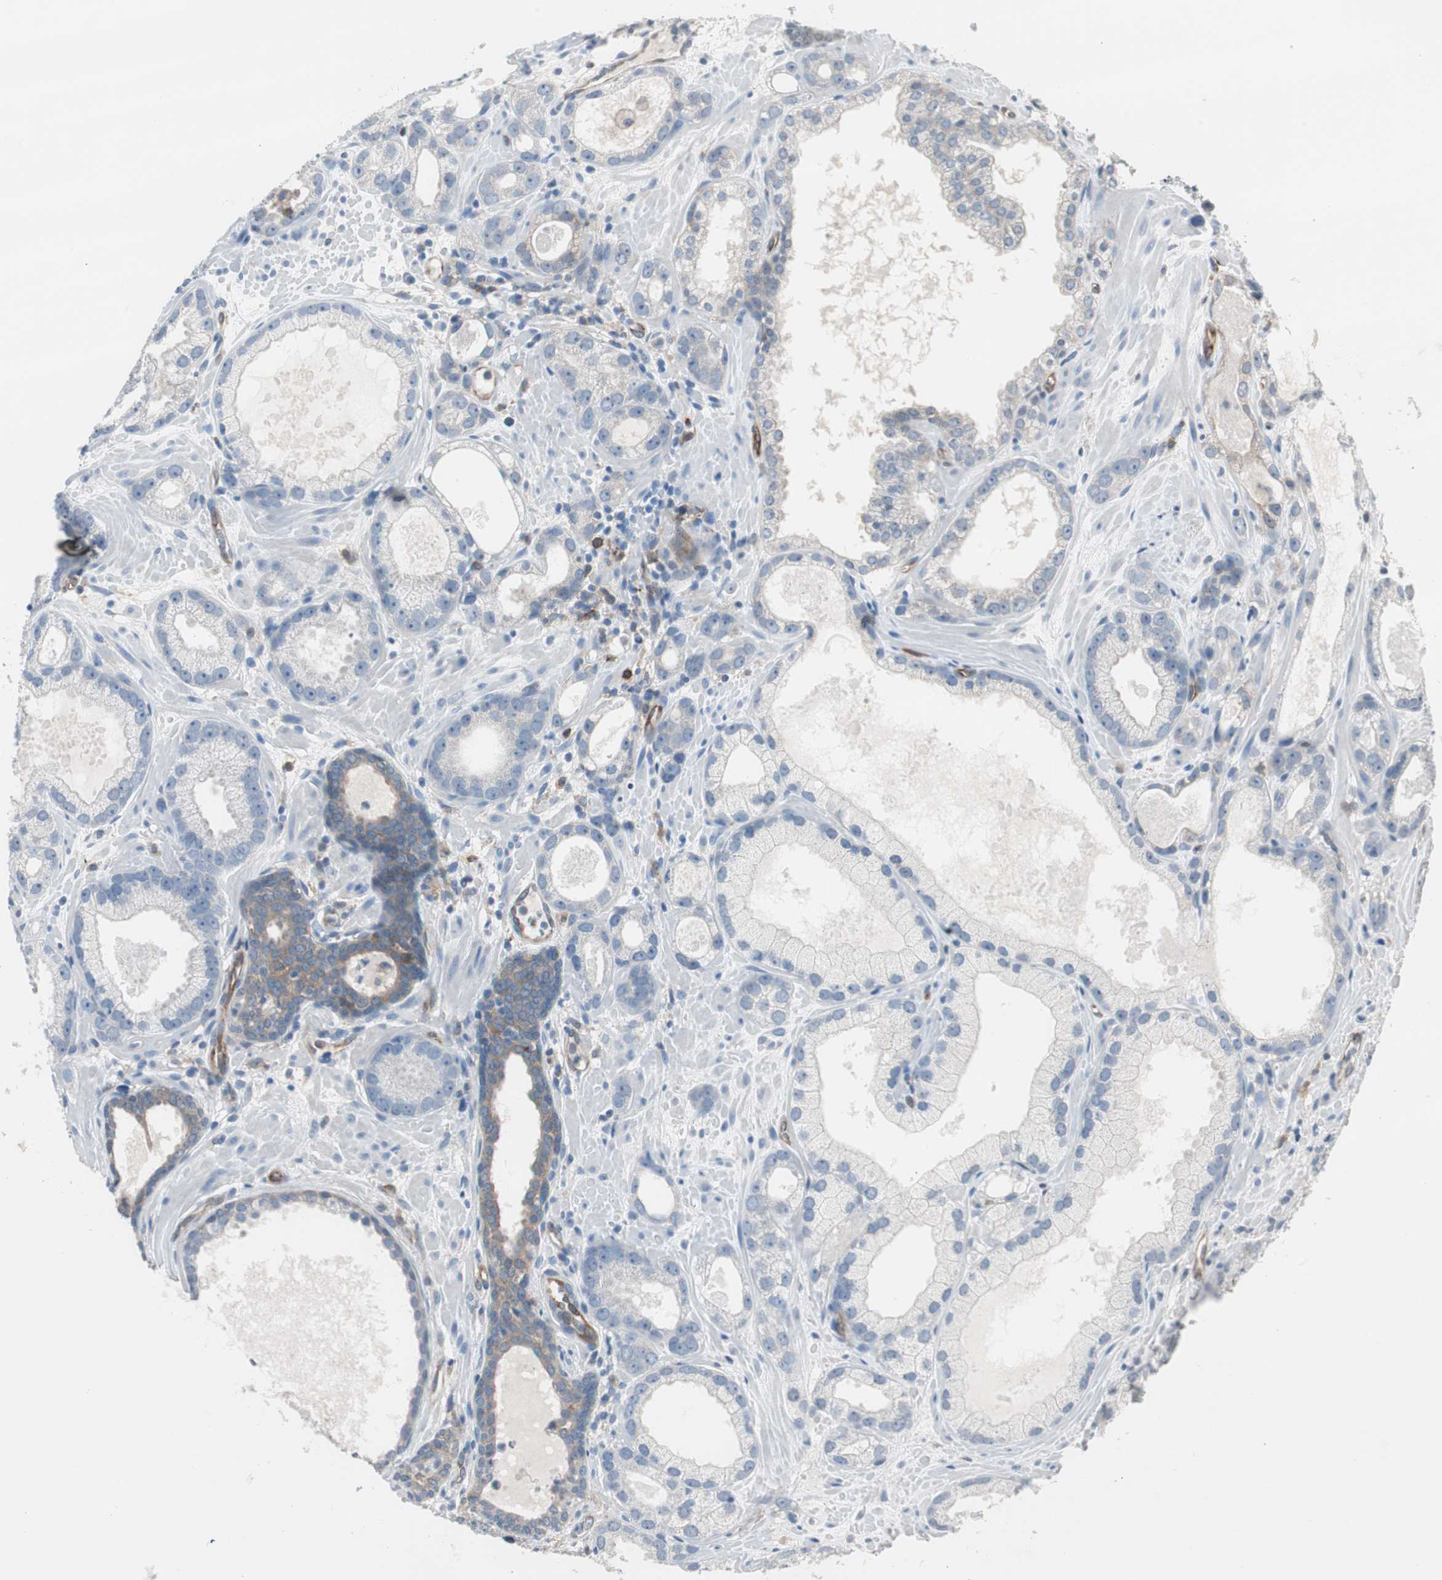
{"staining": {"intensity": "negative", "quantity": "none", "location": "none"}, "tissue": "prostate cancer", "cell_type": "Tumor cells", "image_type": "cancer", "snomed": [{"axis": "morphology", "description": "Adenocarcinoma, Low grade"}, {"axis": "topography", "description": "Prostate"}], "caption": "High magnification brightfield microscopy of adenocarcinoma (low-grade) (prostate) stained with DAB (3,3'-diaminobenzidine) (brown) and counterstained with hematoxylin (blue): tumor cells show no significant staining.", "gene": "SWAP70", "patient": {"sex": "male", "age": 57}}